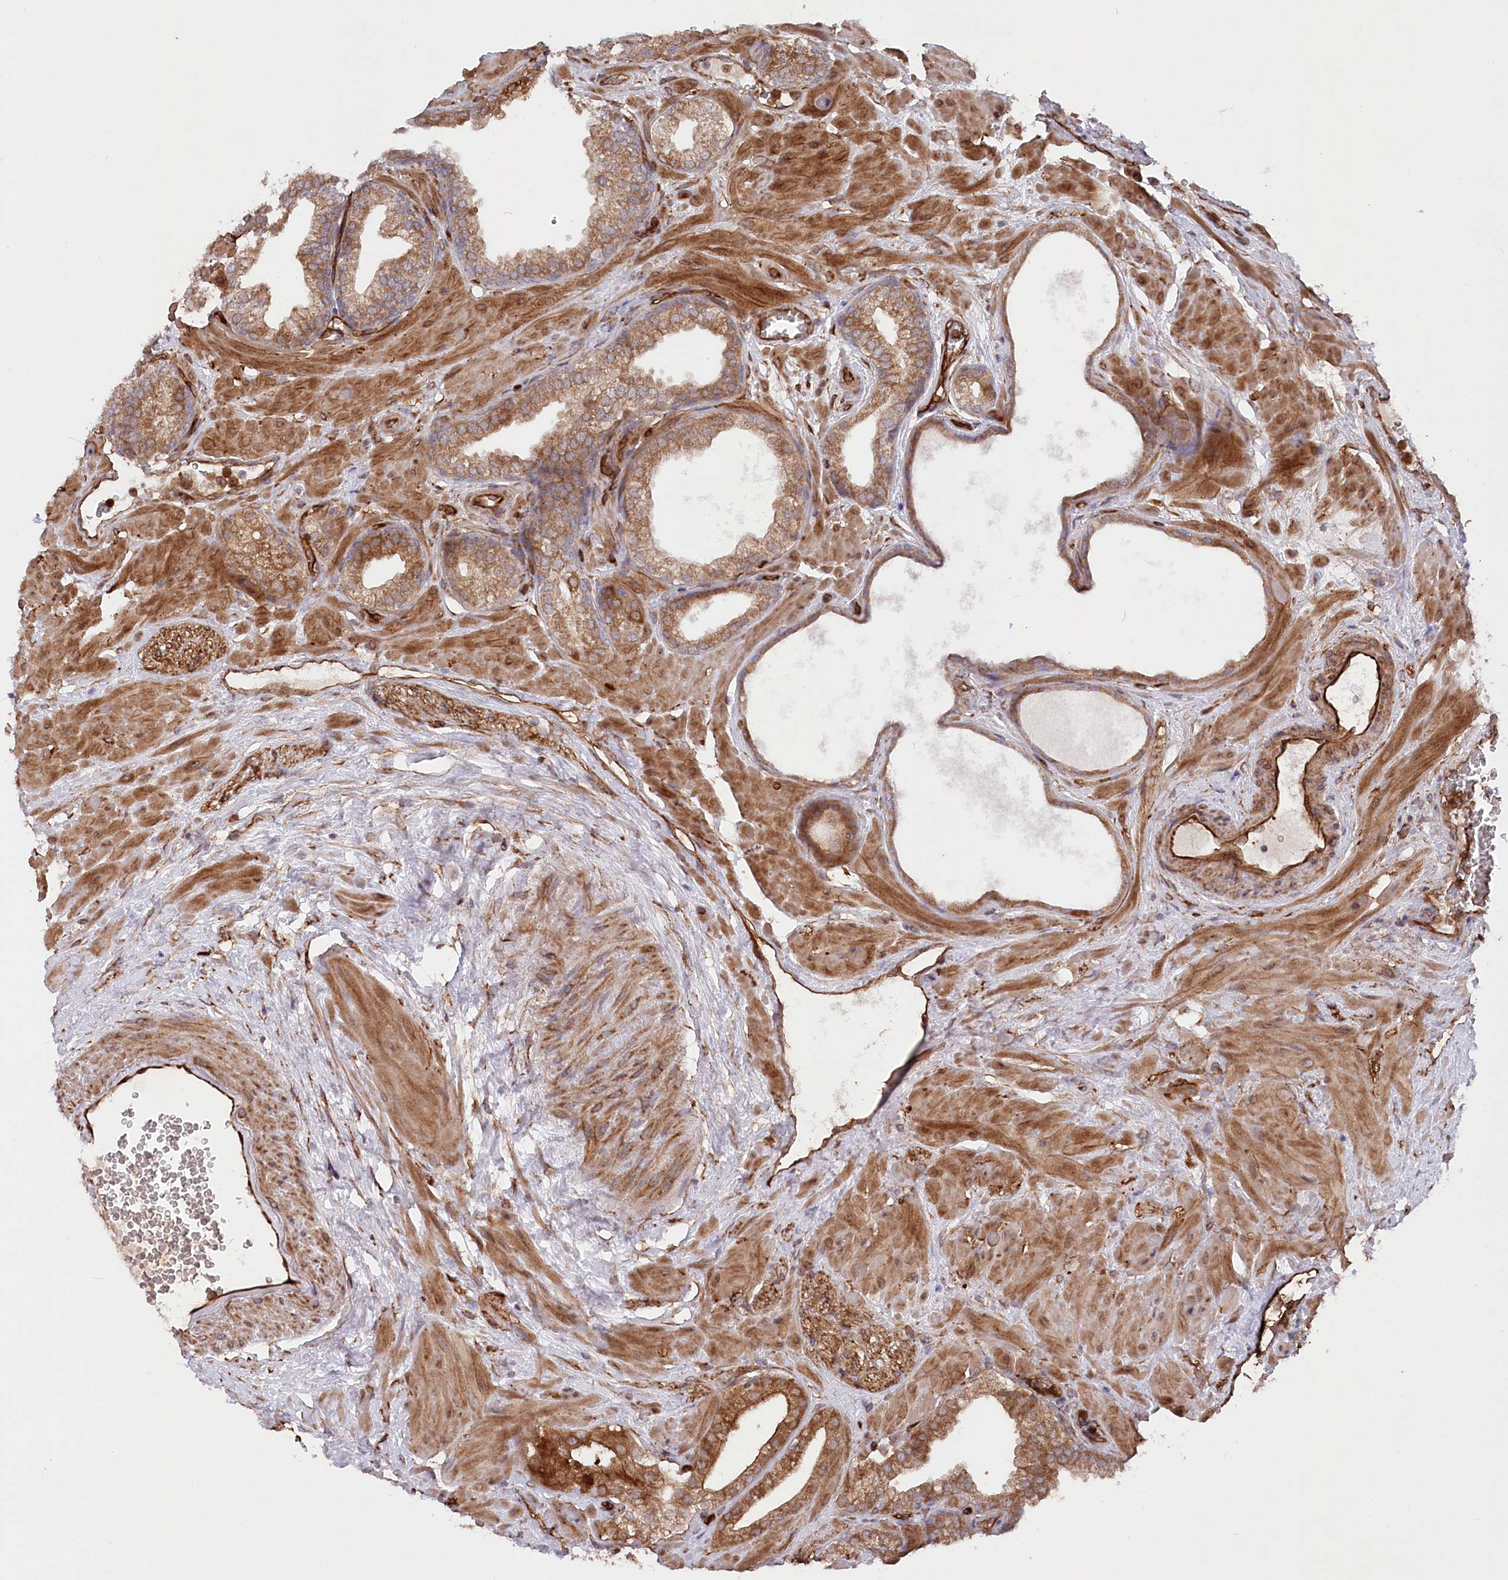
{"staining": {"intensity": "moderate", "quantity": ">75%", "location": "cytoplasmic/membranous"}, "tissue": "prostate", "cell_type": "Glandular cells", "image_type": "normal", "snomed": [{"axis": "morphology", "description": "Normal tissue, NOS"}, {"axis": "morphology", "description": "Urothelial carcinoma, Low grade"}, {"axis": "topography", "description": "Urinary bladder"}, {"axis": "topography", "description": "Prostate"}], "caption": "Prostate stained with DAB (3,3'-diaminobenzidine) IHC shows medium levels of moderate cytoplasmic/membranous staining in approximately >75% of glandular cells.", "gene": "MTPAP", "patient": {"sex": "male", "age": 60}}